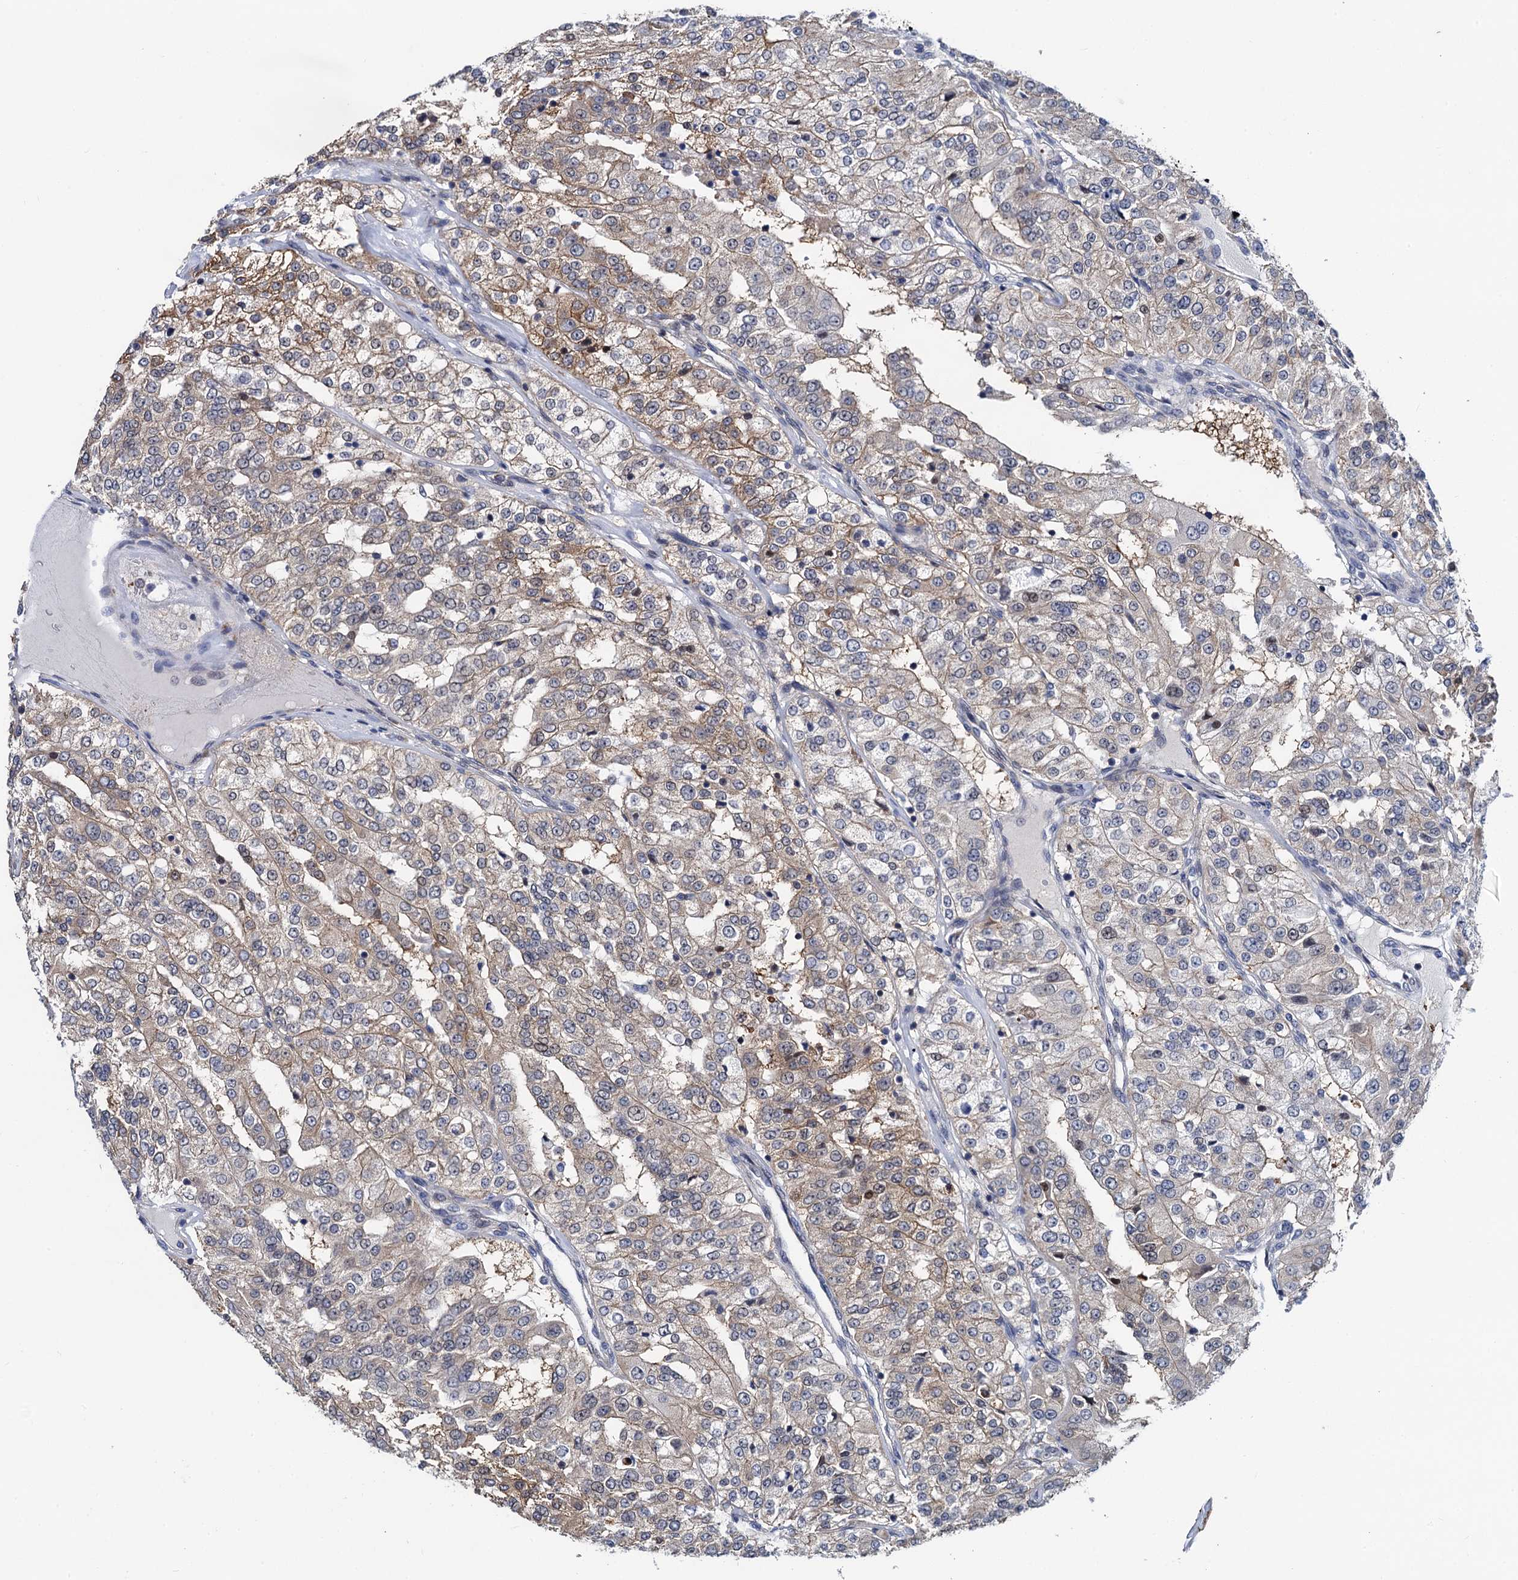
{"staining": {"intensity": "weak", "quantity": "25%-75%", "location": "cytoplasmic/membranous"}, "tissue": "renal cancer", "cell_type": "Tumor cells", "image_type": "cancer", "snomed": [{"axis": "morphology", "description": "Adenocarcinoma, NOS"}, {"axis": "topography", "description": "Kidney"}], "caption": "Immunohistochemical staining of human renal cancer displays weak cytoplasmic/membranous protein staining in about 25%-75% of tumor cells. The protein of interest is shown in brown color, while the nuclei are stained blue.", "gene": "PTCD3", "patient": {"sex": "female", "age": 63}}